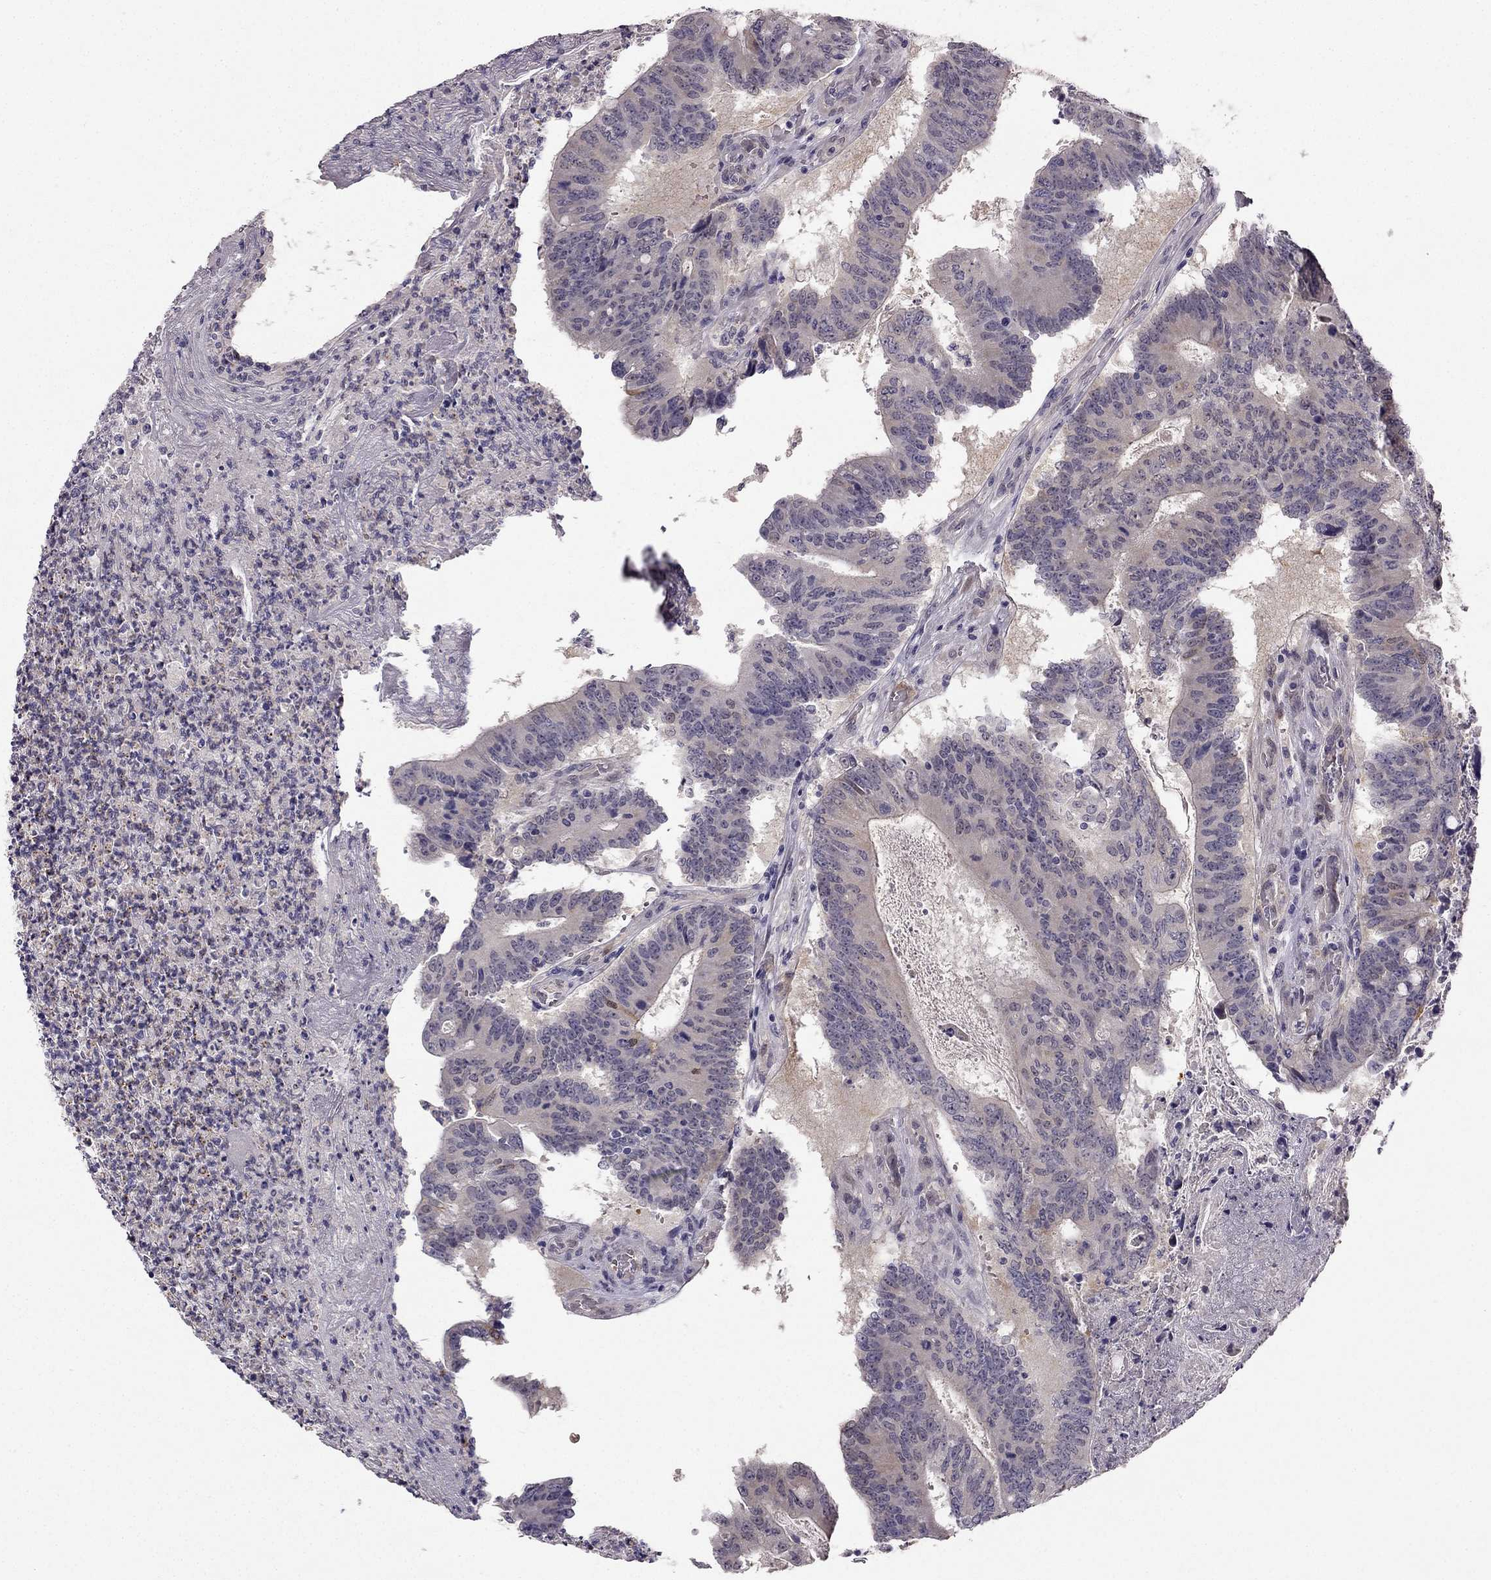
{"staining": {"intensity": "negative", "quantity": "none", "location": "none"}, "tissue": "colorectal cancer", "cell_type": "Tumor cells", "image_type": "cancer", "snomed": [{"axis": "morphology", "description": "Adenocarcinoma, NOS"}, {"axis": "topography", "description": "Colon"}], "caption": "Immunohistochemical staining of human colorectal adenocarcinoma reveals no significant positivity in tumor cells. The staining is performed using DAB brown chromogen with nuclei counter-stained in using hematoxylin.", "gene": "NQO1", "patient": {"sex": "female", "age": 70}}